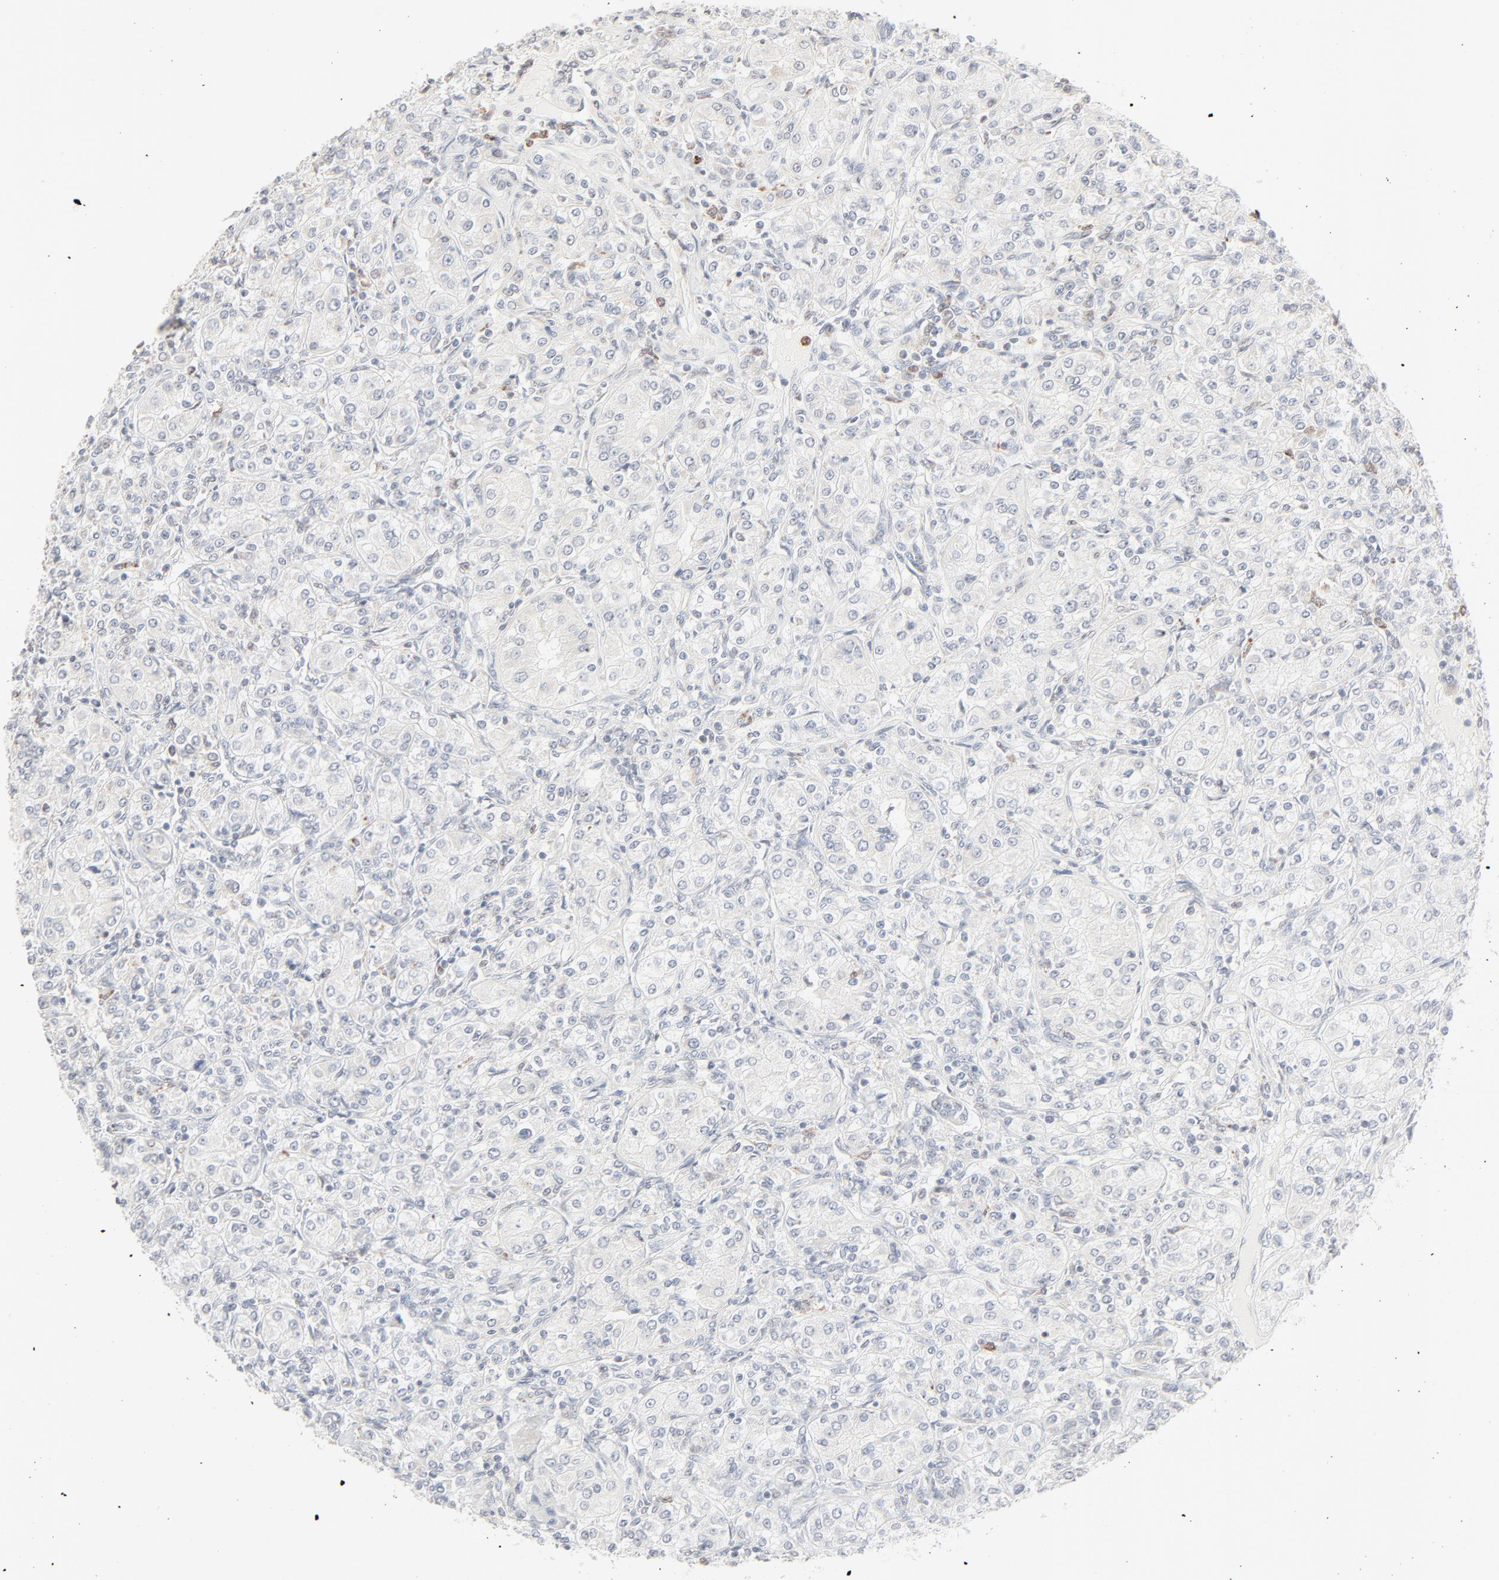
{"staining": {"intensity": "negative", "quantity": "none", "location": "none"}, "tissue": "renal cancer", "cell_type": "Tumor cells", "image_type": "cancer", "snomed": [{"axis": "morphology", "description": "Adenocarcinoma, NOS"}, {"axis": "topography", "description": "Kidney"}], "caption": "Immunohistochemistry (IHC) image of renal cancer stained for a protein (brown), which reveals no positivity in tumor cells.", "gene": "MAD1L1", "patient": {"sex": "male", "age": 77}}